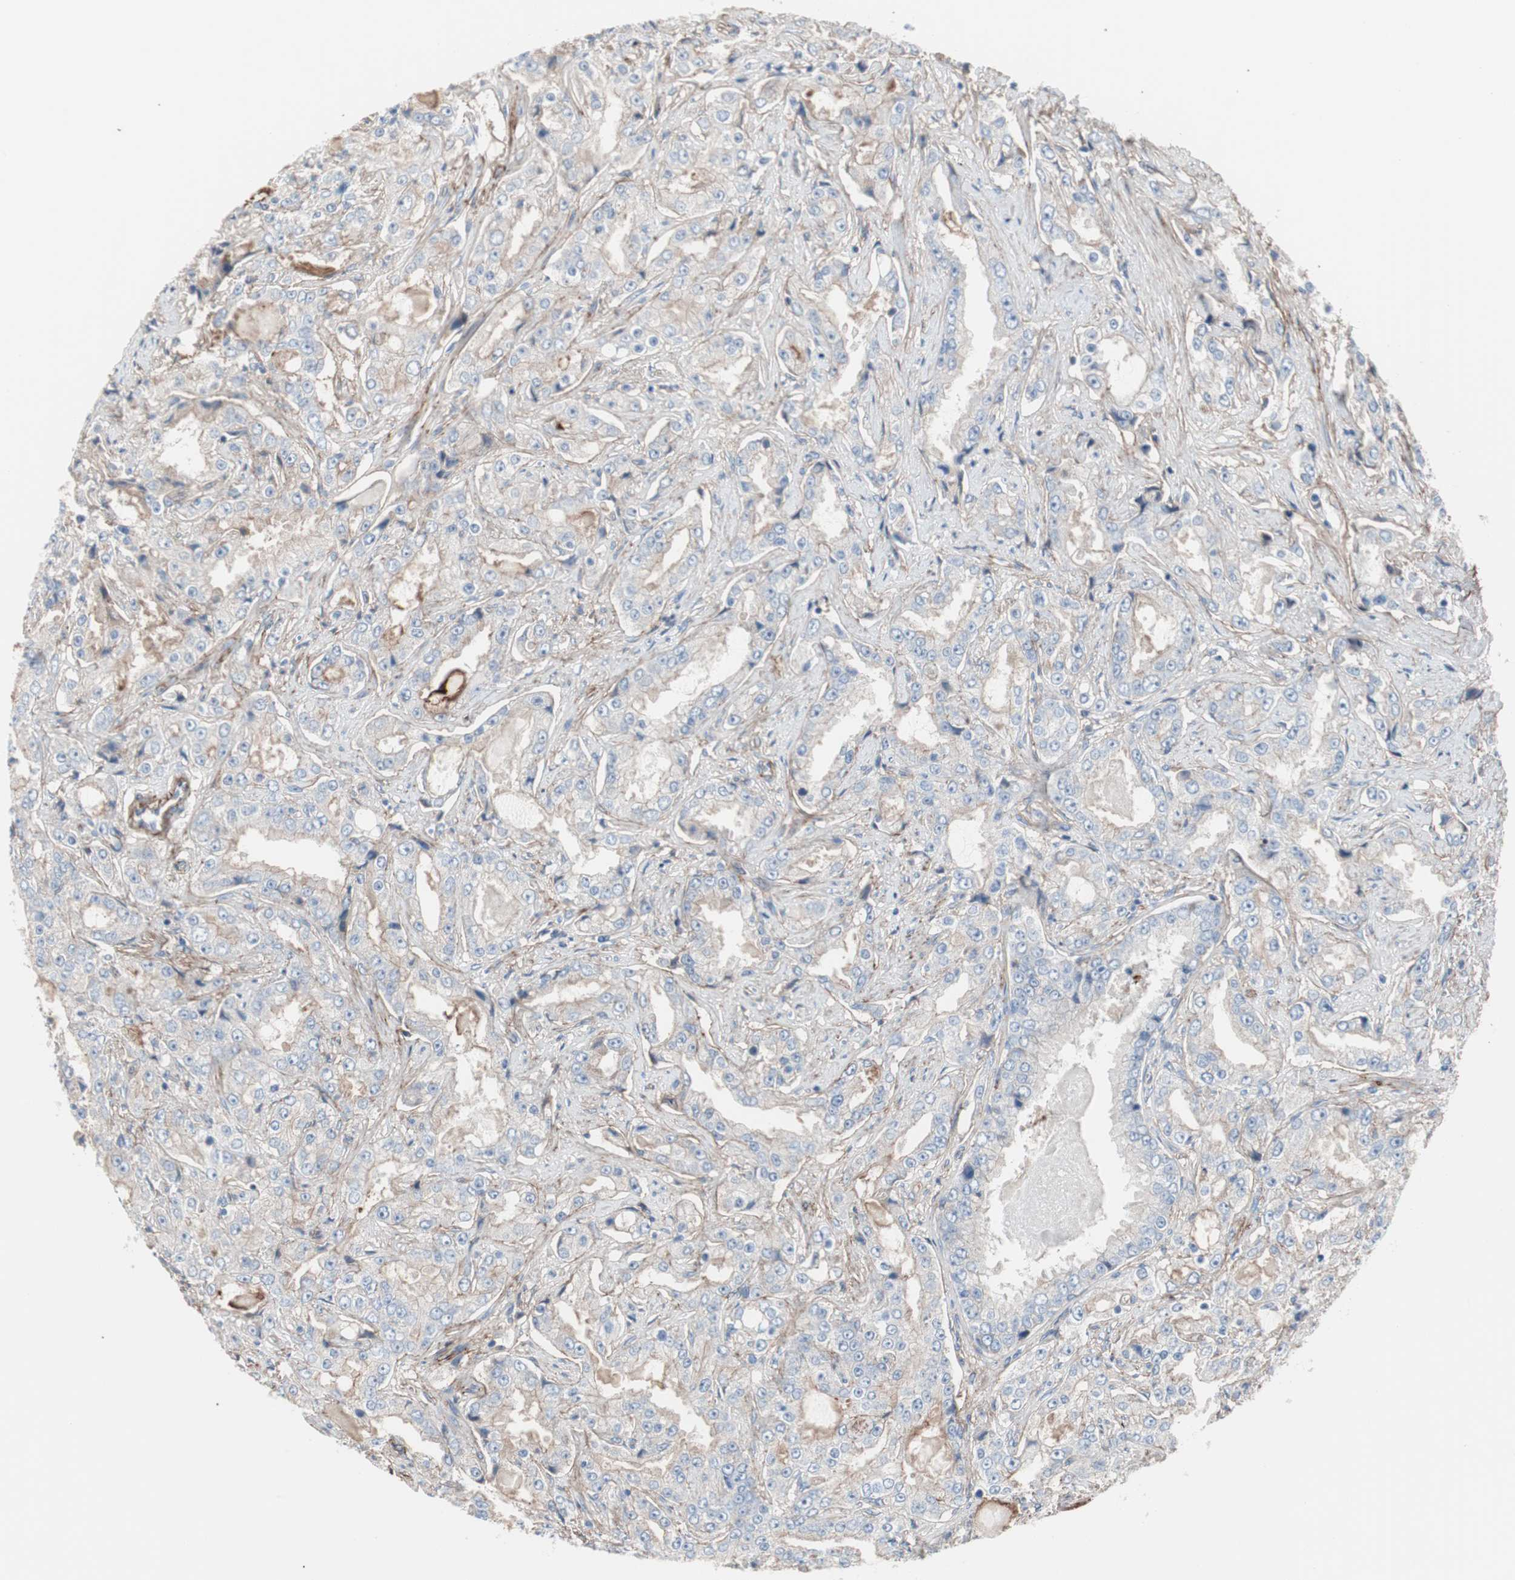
{"staining": {"intensity": "weak", "quantity": "25%-75%", "location": "cytoplasmic/membranous"}, "tissue": "prostate cancer", "cell_type": "Tumor cells", "image_type": "cancer", "snomed": [{"axis": "morphology", "description": "Adenocarcinoma, High grade"}, {"axis": "topography", "description": "Prostate"}], "caption": "DAB (3,3'-diaminobenzidine) immunohistochemical staining of prostate cancer exhibits weak cytoplasmic/membranous protein expression in approximately 25%-75% of tumor cells.", "gene": "CD81", "patient": {"sex": "male", "age": 73}}